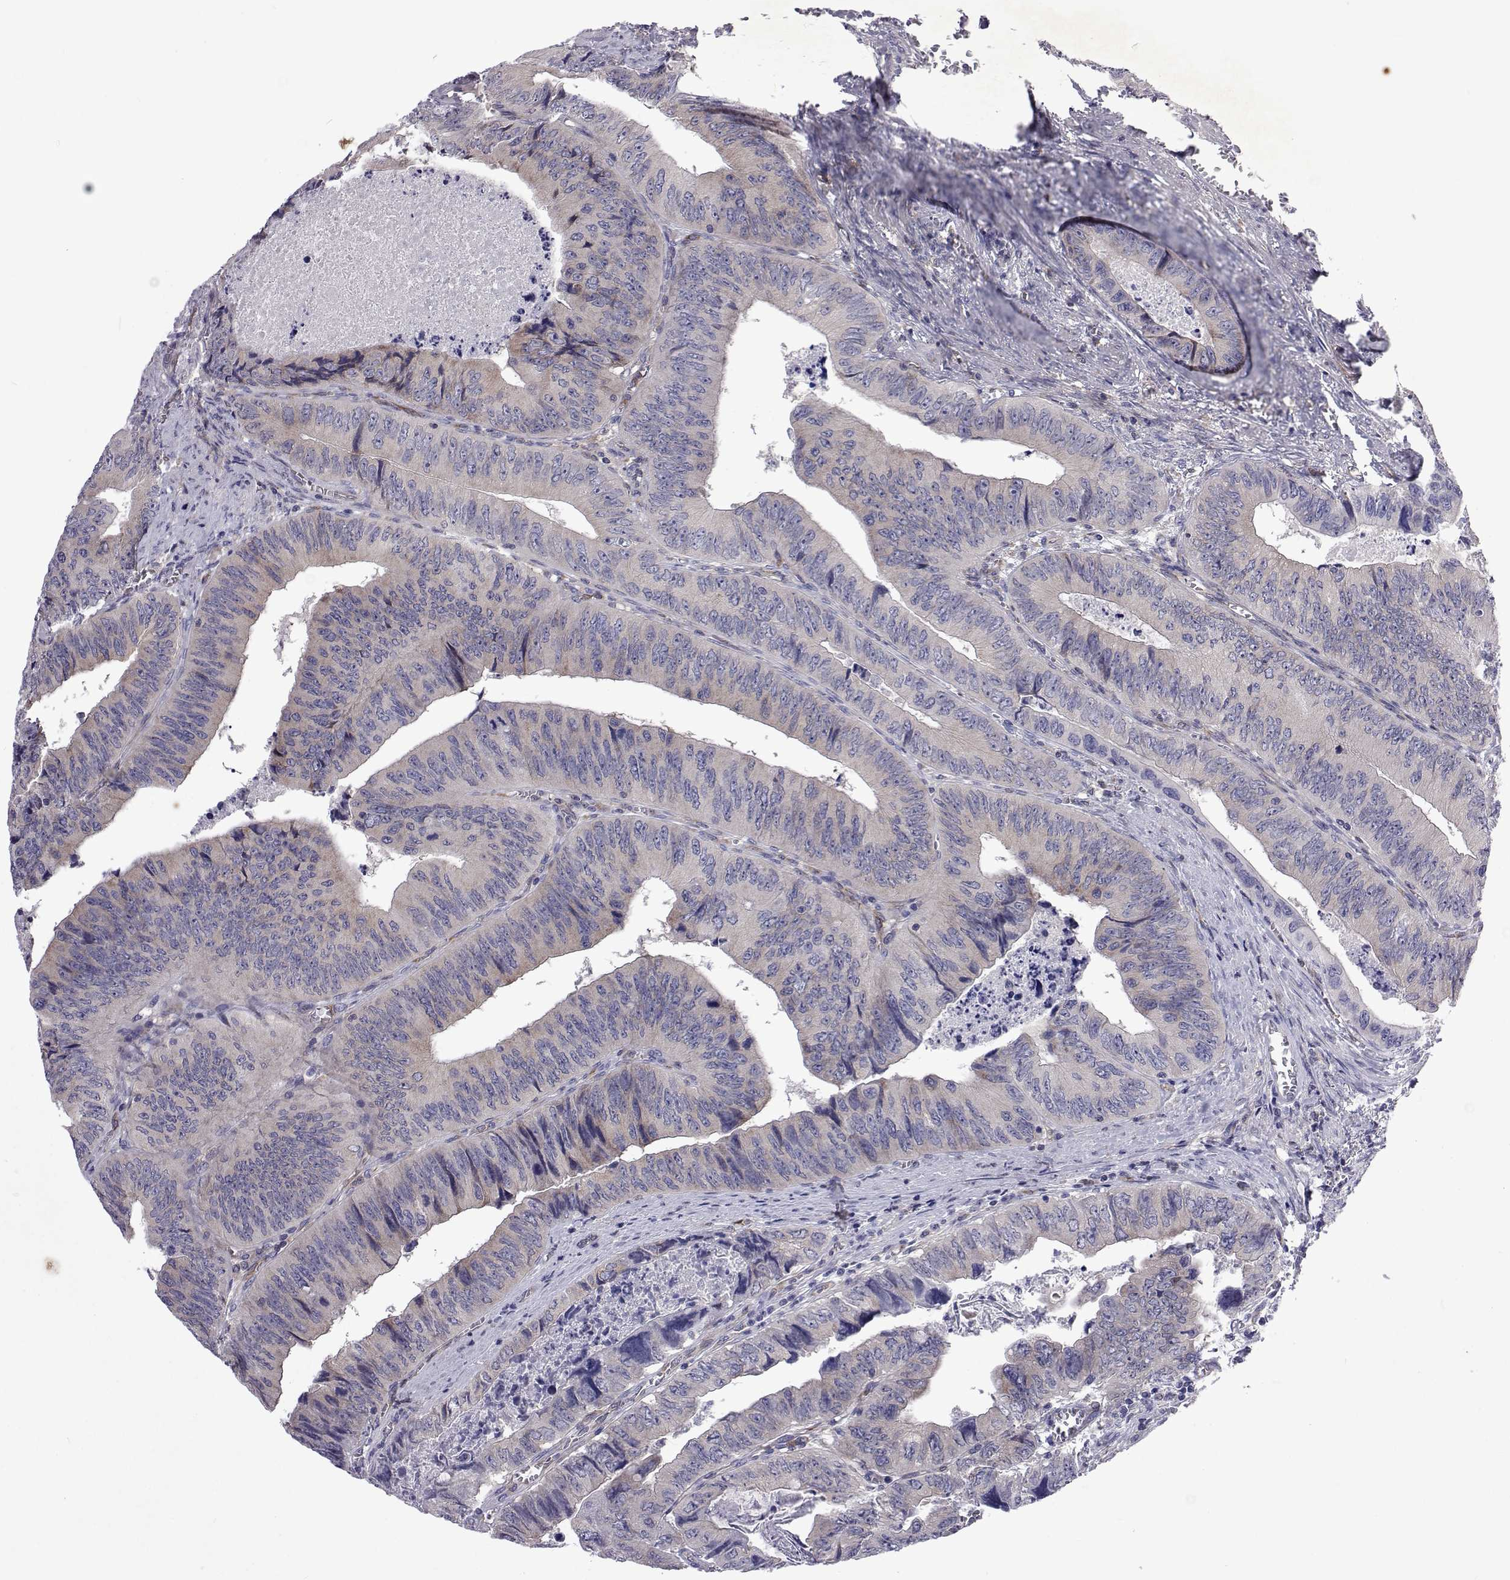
{"staining": {"intensity": "negative", "quantity": "none", "location": "none"}, "tissue": "colorectal cancer", "cell_type": "Tumor cells", "image_type": "cancer", "snomed": [{"axis": "morphology", "description": "Adenocarcinoma, NOS"}, {"axis": "topography", "description": "Colon"}], "caption": "There is no significant positivity in tumor cells of colorectal cancer. (Brightfield microscopy of DAB immunohistochemistry (IHC) at high magnification).", "gene": "TCF15", "patient": {"sex": "female", "age": 84}}